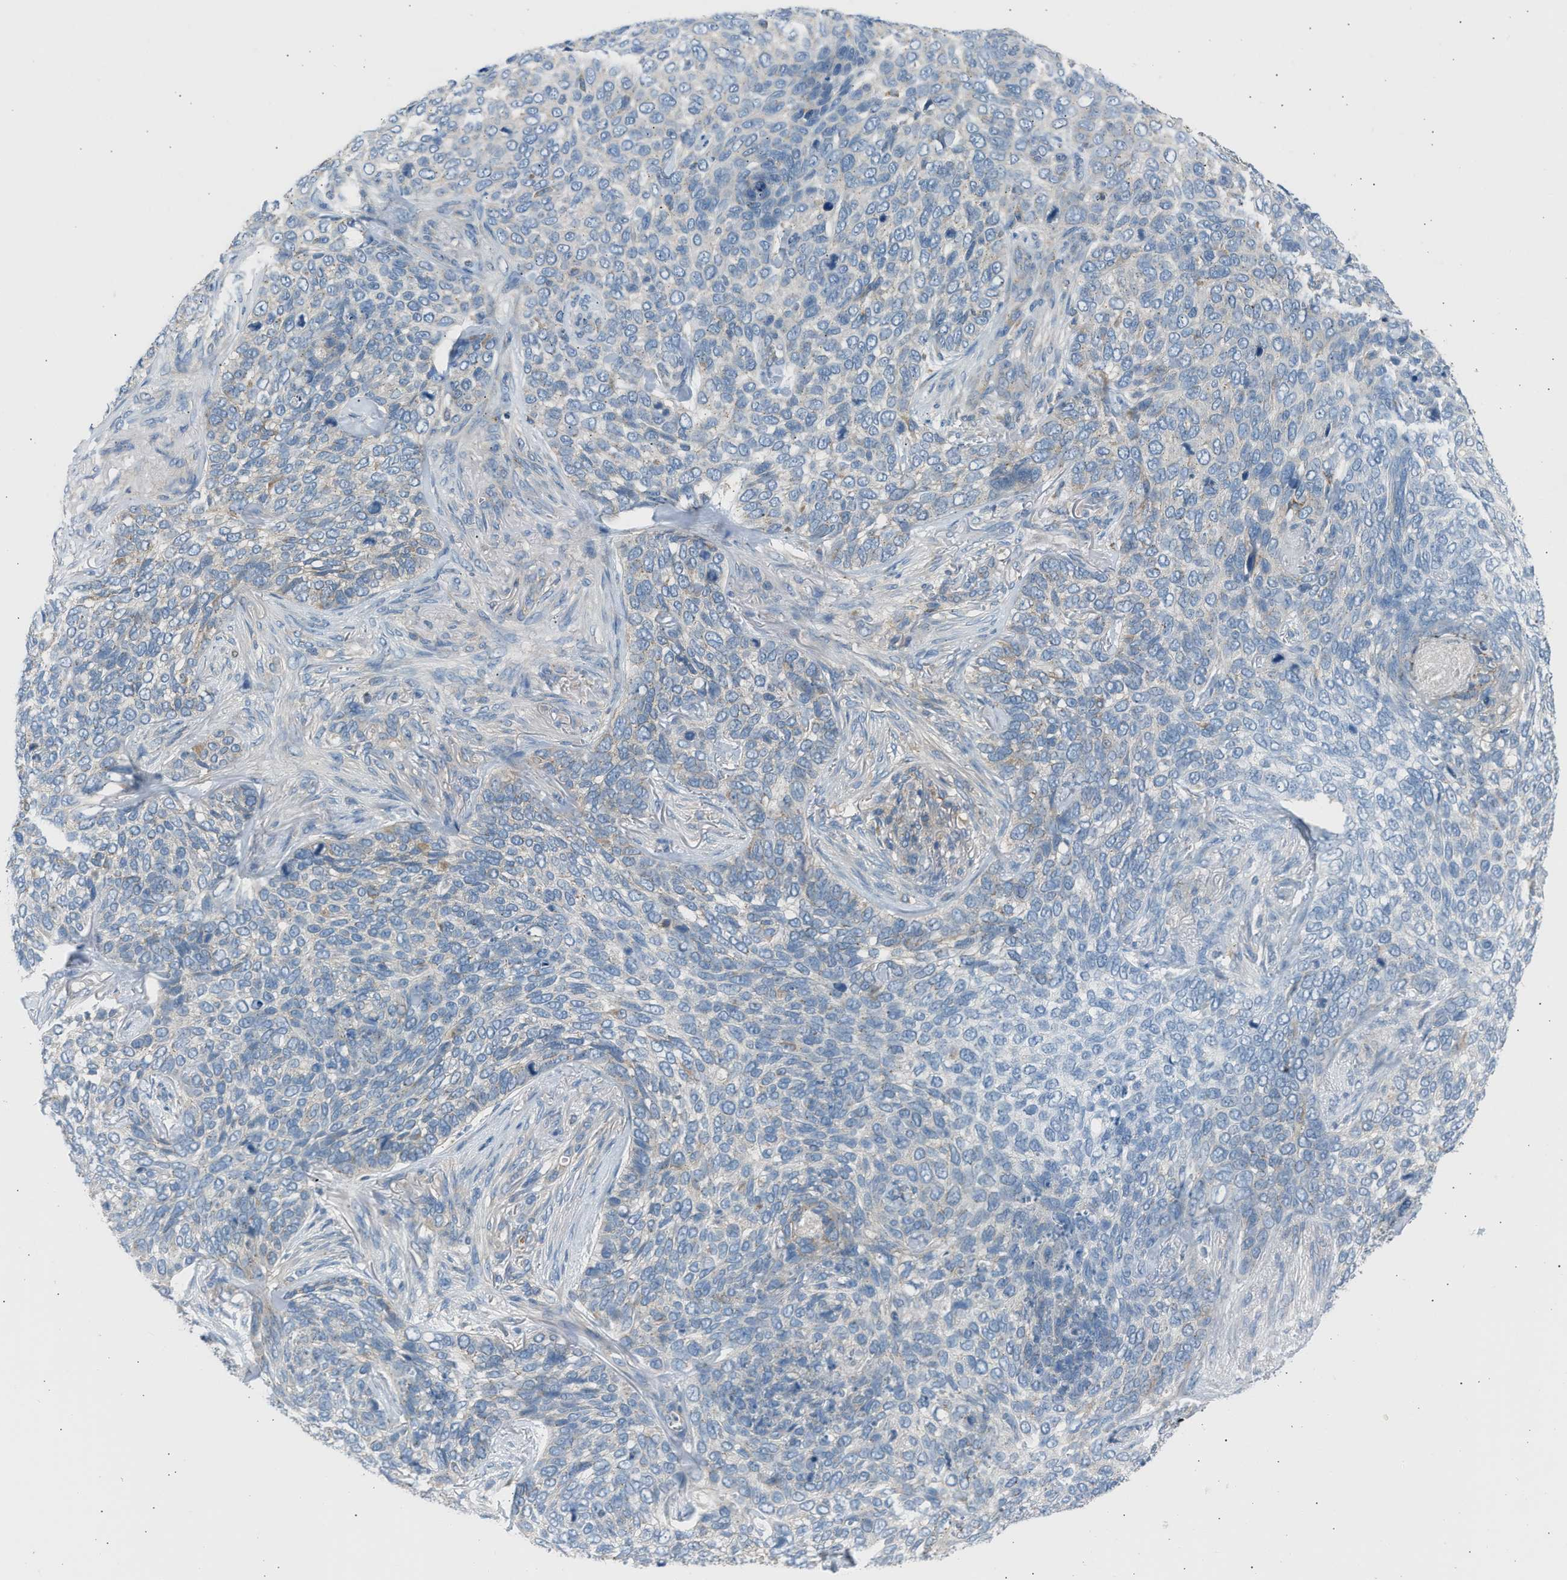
{"staining": {"intensity": "negative", "quantity": "none", "location": "none"}, "tissue": "skin cancer", "cell_type": "Tumor cells", "image_type": "cancer", "snomed": [{"axis": "morphology", "description": "Basal cell carcinoma"}, {"axis": "topography", "description": "Skin"}], "caption": "Immunohistochemistry (IHC) histopathology image of neoplastic tissue: skin cancer (basal cell carcinoma) stained with DAB (3,3'-diaminobenzidine) shows no significant protein positivity in tumor cells.", "gene": "TRIM50", "patient": {"sex": "female", "age": 64}}